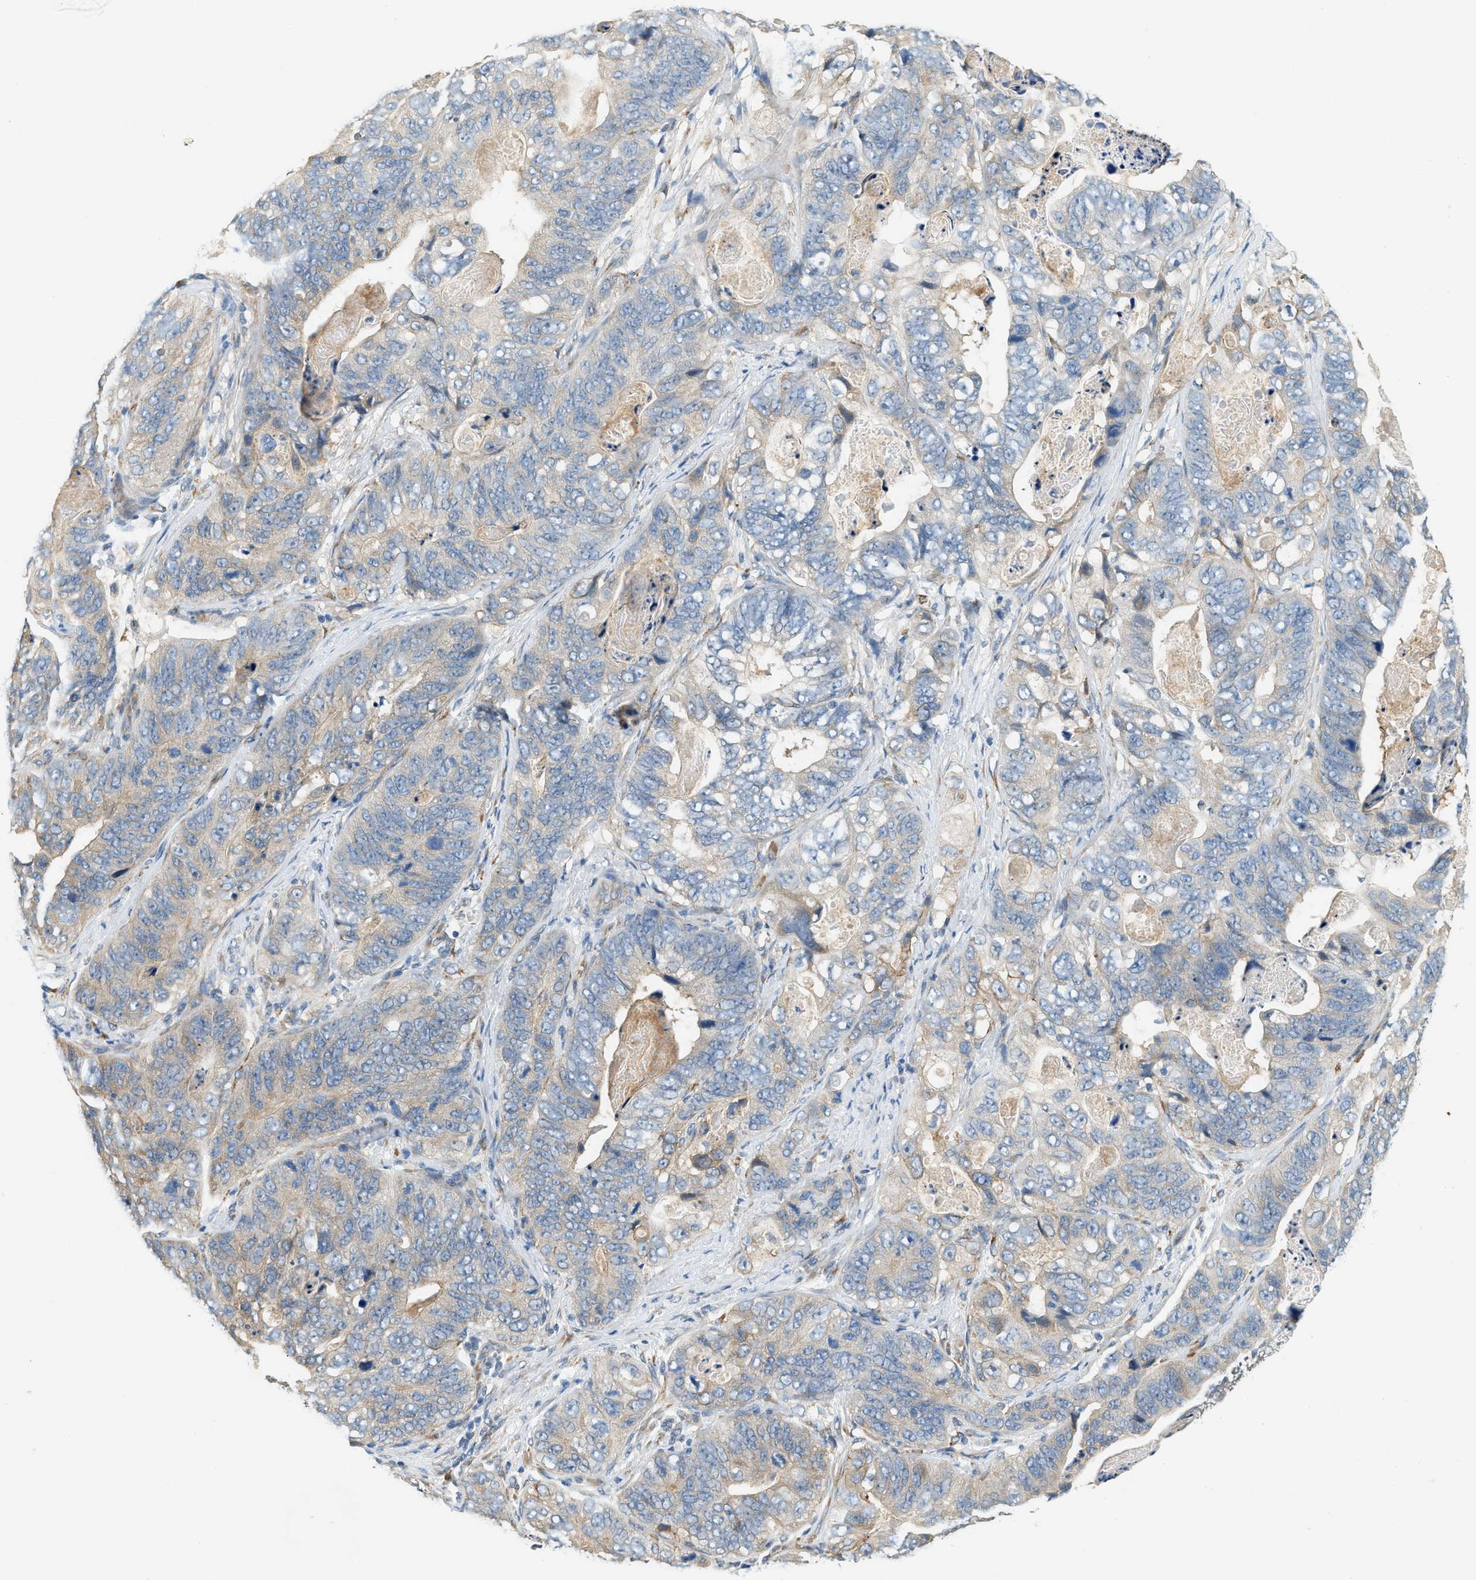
{"staining": {"intensity": "weak", "quantity": "<25%", "location": "cytoplasmic/membranous"}, "tissue": "stomach cancer", "cell_type": "Tumor cells", "image_type": "cancer", "snomed": [{"axis": "morphology", "description": "Adenocarcinoma, NOS"}, {"axis": "topography", "description": "Stomach"}], "caption": "Protein analysis of stomach adenocarcinoma displays no significant staining in tumor cells. (Immunohistochemistry, brightfield microscopy, high magnification).", "gene": "CYTH2", "patient": {"sex": "female", "age": 89}}